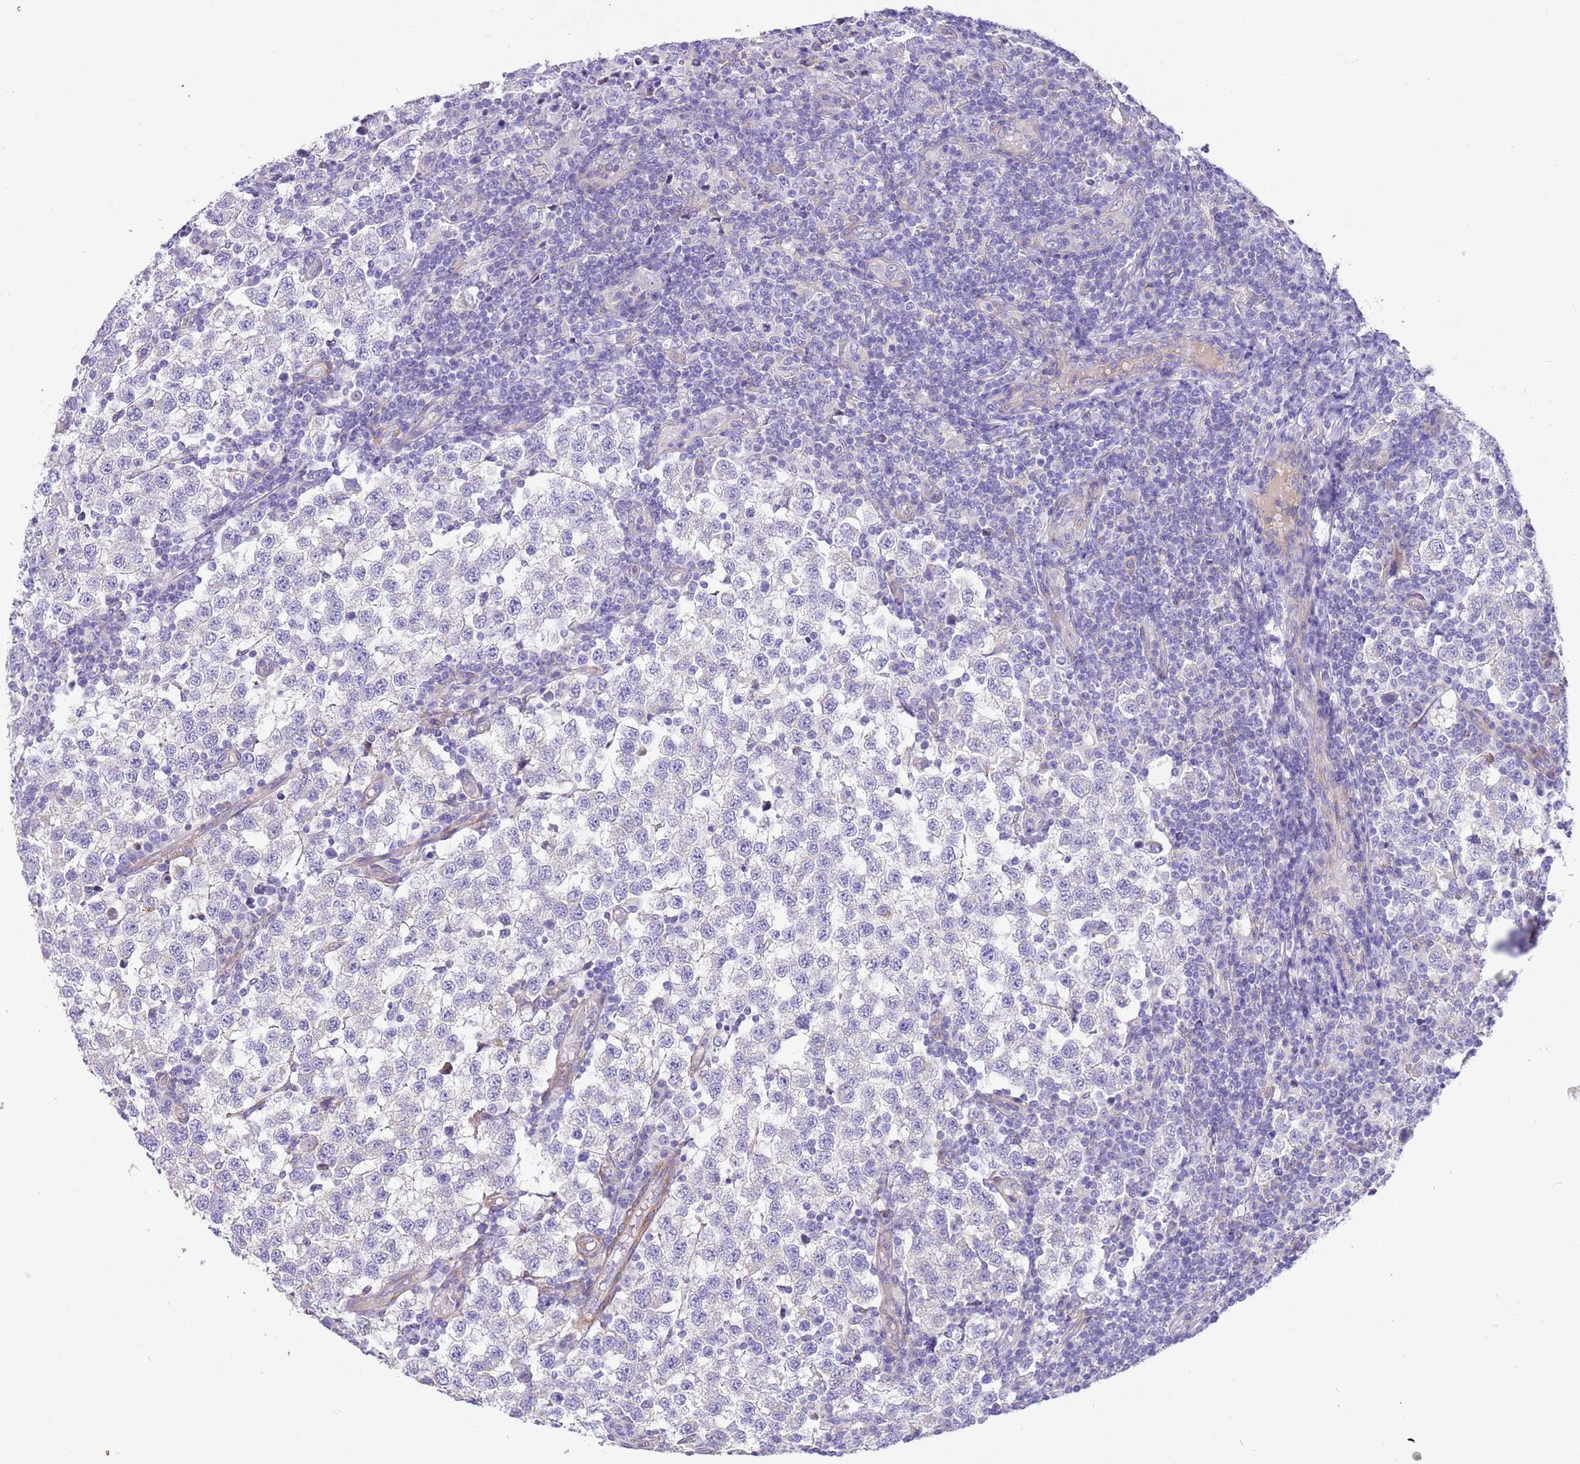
{"staining": {"intensity": "negative", "quantity": "none", "location": "none"}, "tissue": "testis cancer", "cell_type": "Tumor cells", "image_type": "cancer", "snomed": [{"axis": "morphology", "description": "Seminoma, NOS"}, {"axis": "topography", "description": "Testis"}], "caption": "The histopathology image reveals no staining of tumor cells in testis cancer (seminoma).", "gene": "SERINC3", "patient": {"sex": "male", "age": 34}}